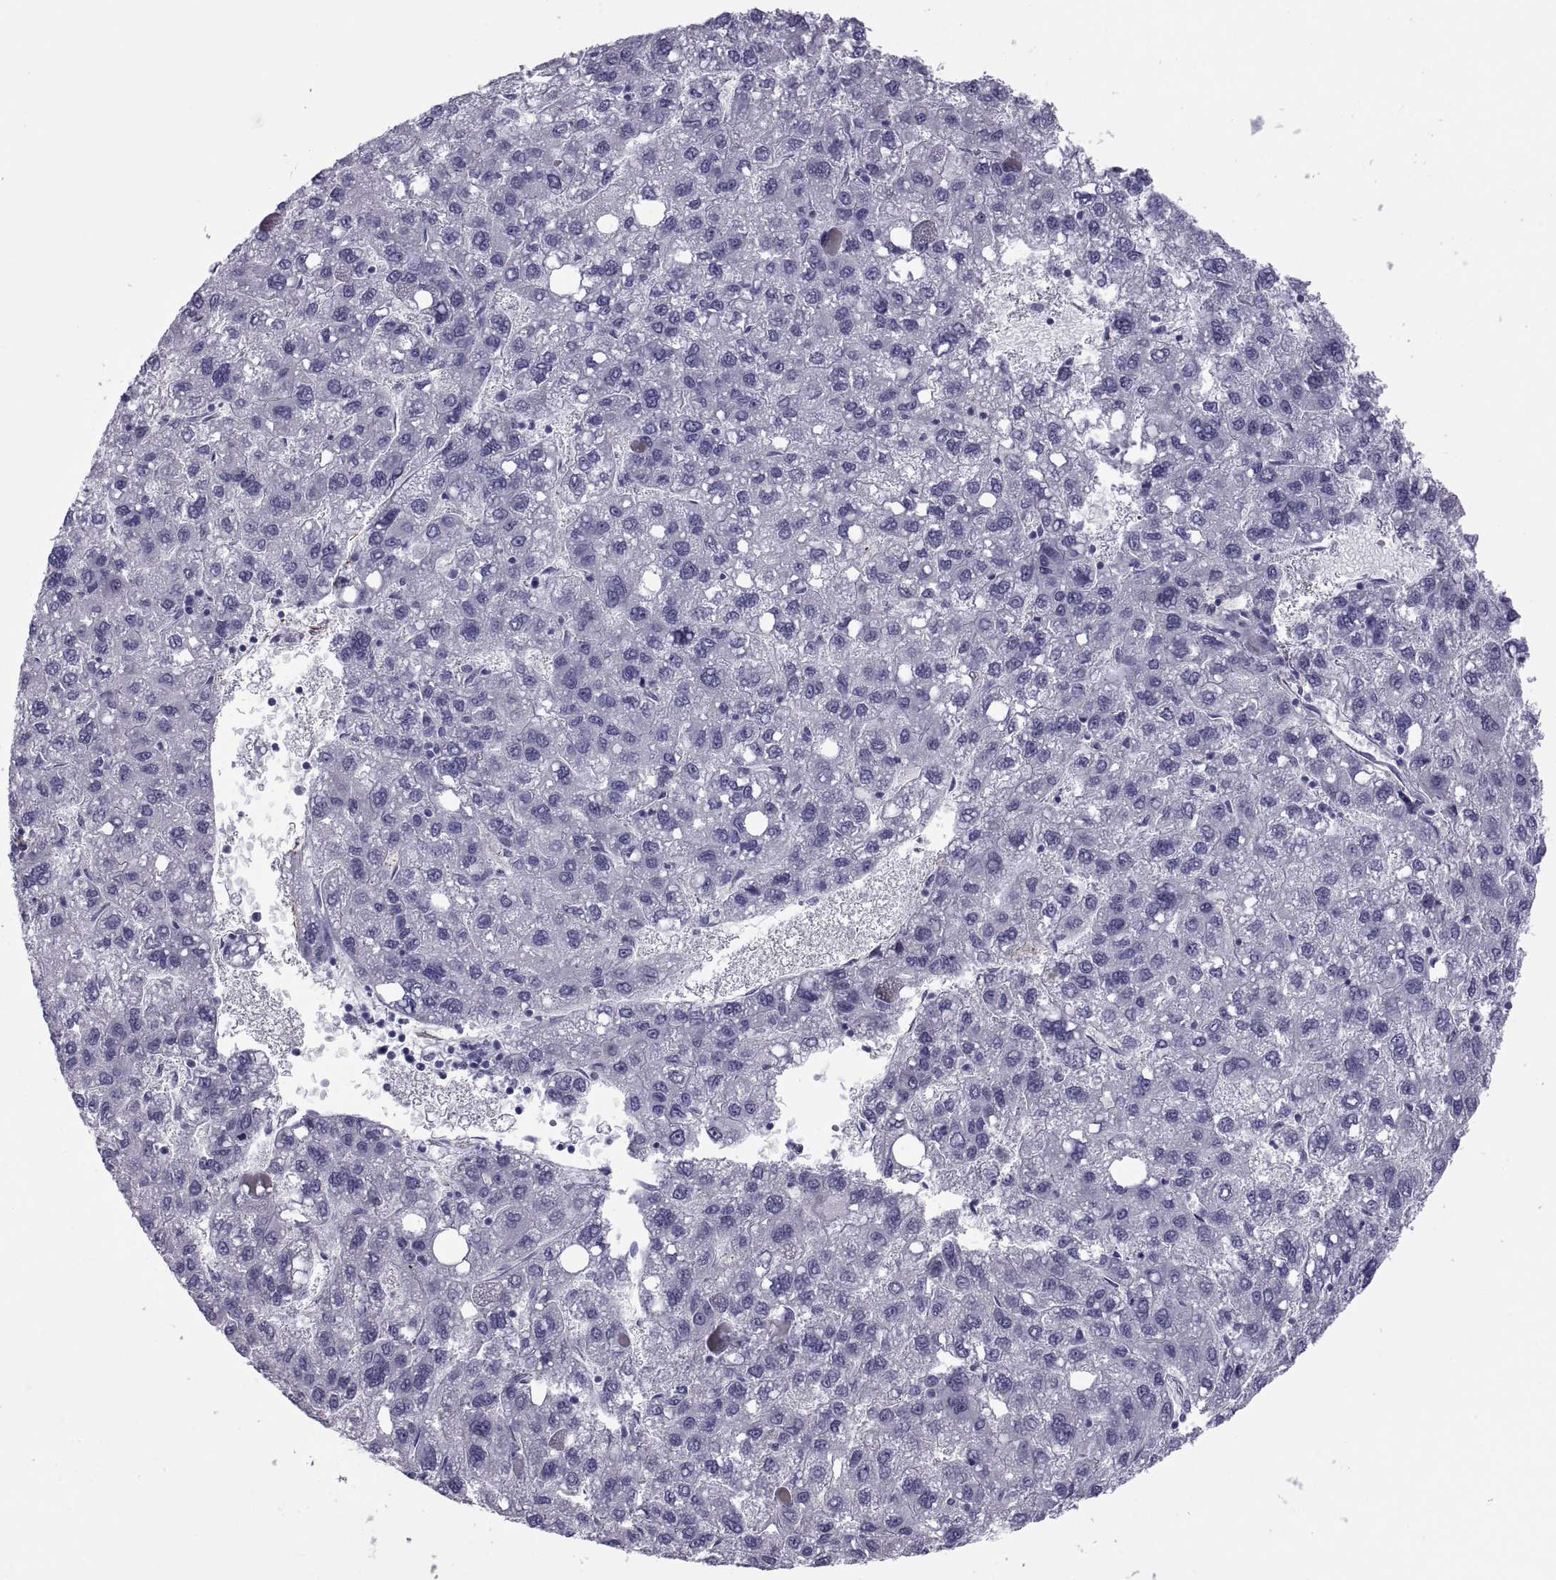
{"staining": {"intensity": "negative", "quantity": "none", "location": "none"}, "tissue": "liver cancer", "cell_type": "Tumor cells", "image_type": "cancer", "snomed": [{"axis": "morphology", "description": "Carcinoma, Hepatocellular, NOS"}, {"axis": "topography", "description": "Liver"}], "caption": "A photomicrograph of human hepatocellular carcinoma (liver) is negative for staining in tumor cells. The staining is performed using DAB brown chromogen with nuclei counter-stained in using hematoxylin.", "gene": "MAGEB1", "patient": {"sex": "female", "age": 82}}